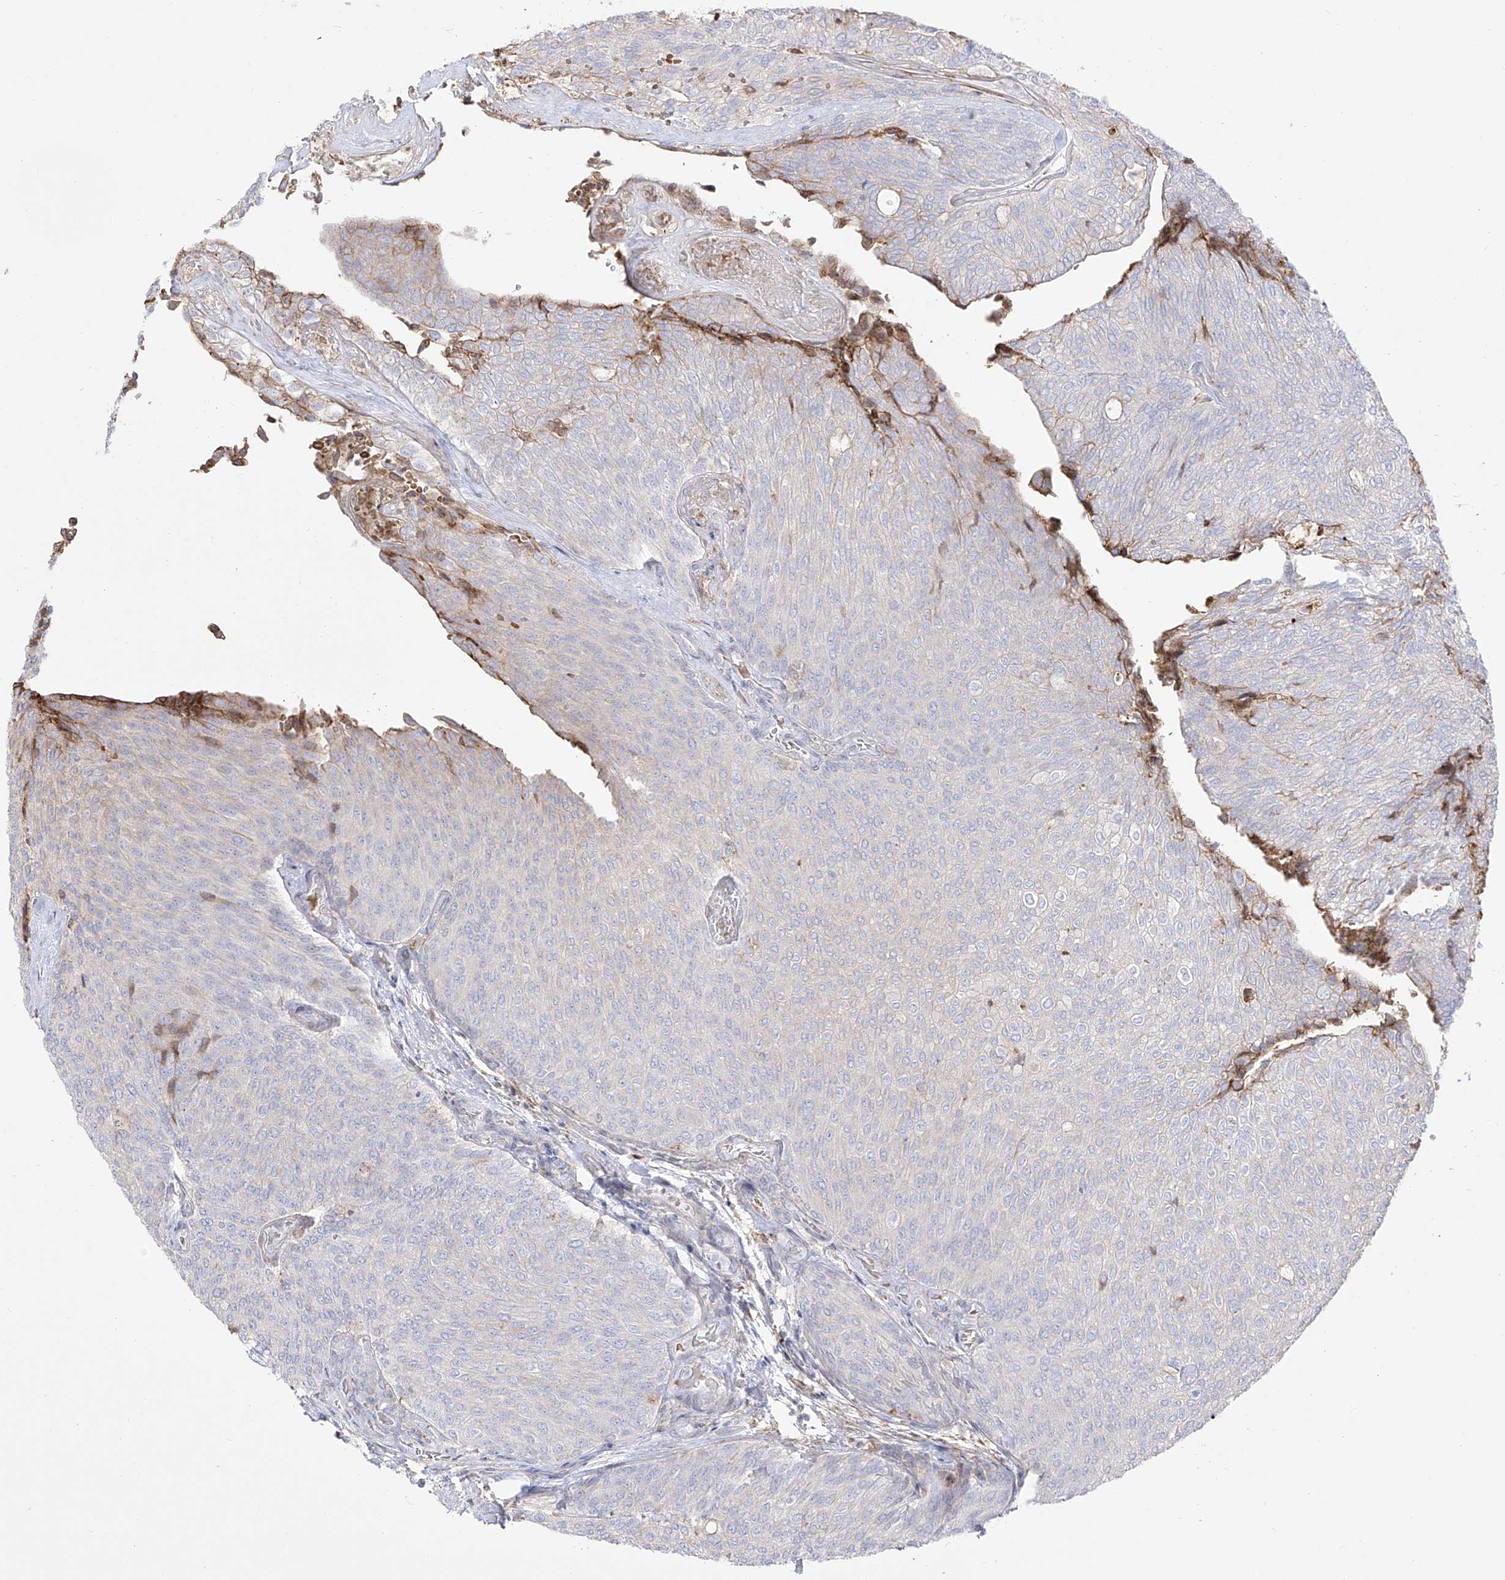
{"staining": {"intensity": "negative", "quantity": "none", "location": "none"}, "tissue": "urothelial cancer", "cell_type": "Tumor cells", "image_type": "cancer", "snomed": [{"axis": "morphology", "description": "Urothelial carcinoma, Low grade"}, {"axis": "topography", "description": "Urinary bladder"}], "caption": "This photomicrograph is of urothelial cancer stained with immunohistochemistry (IHC) to label a protein in brown with the nuclei are counter-stained blue. There is no positivity in tumor cells.", "gene": "ZGRF1", "patient": {"sex": "female", "age": 79}}